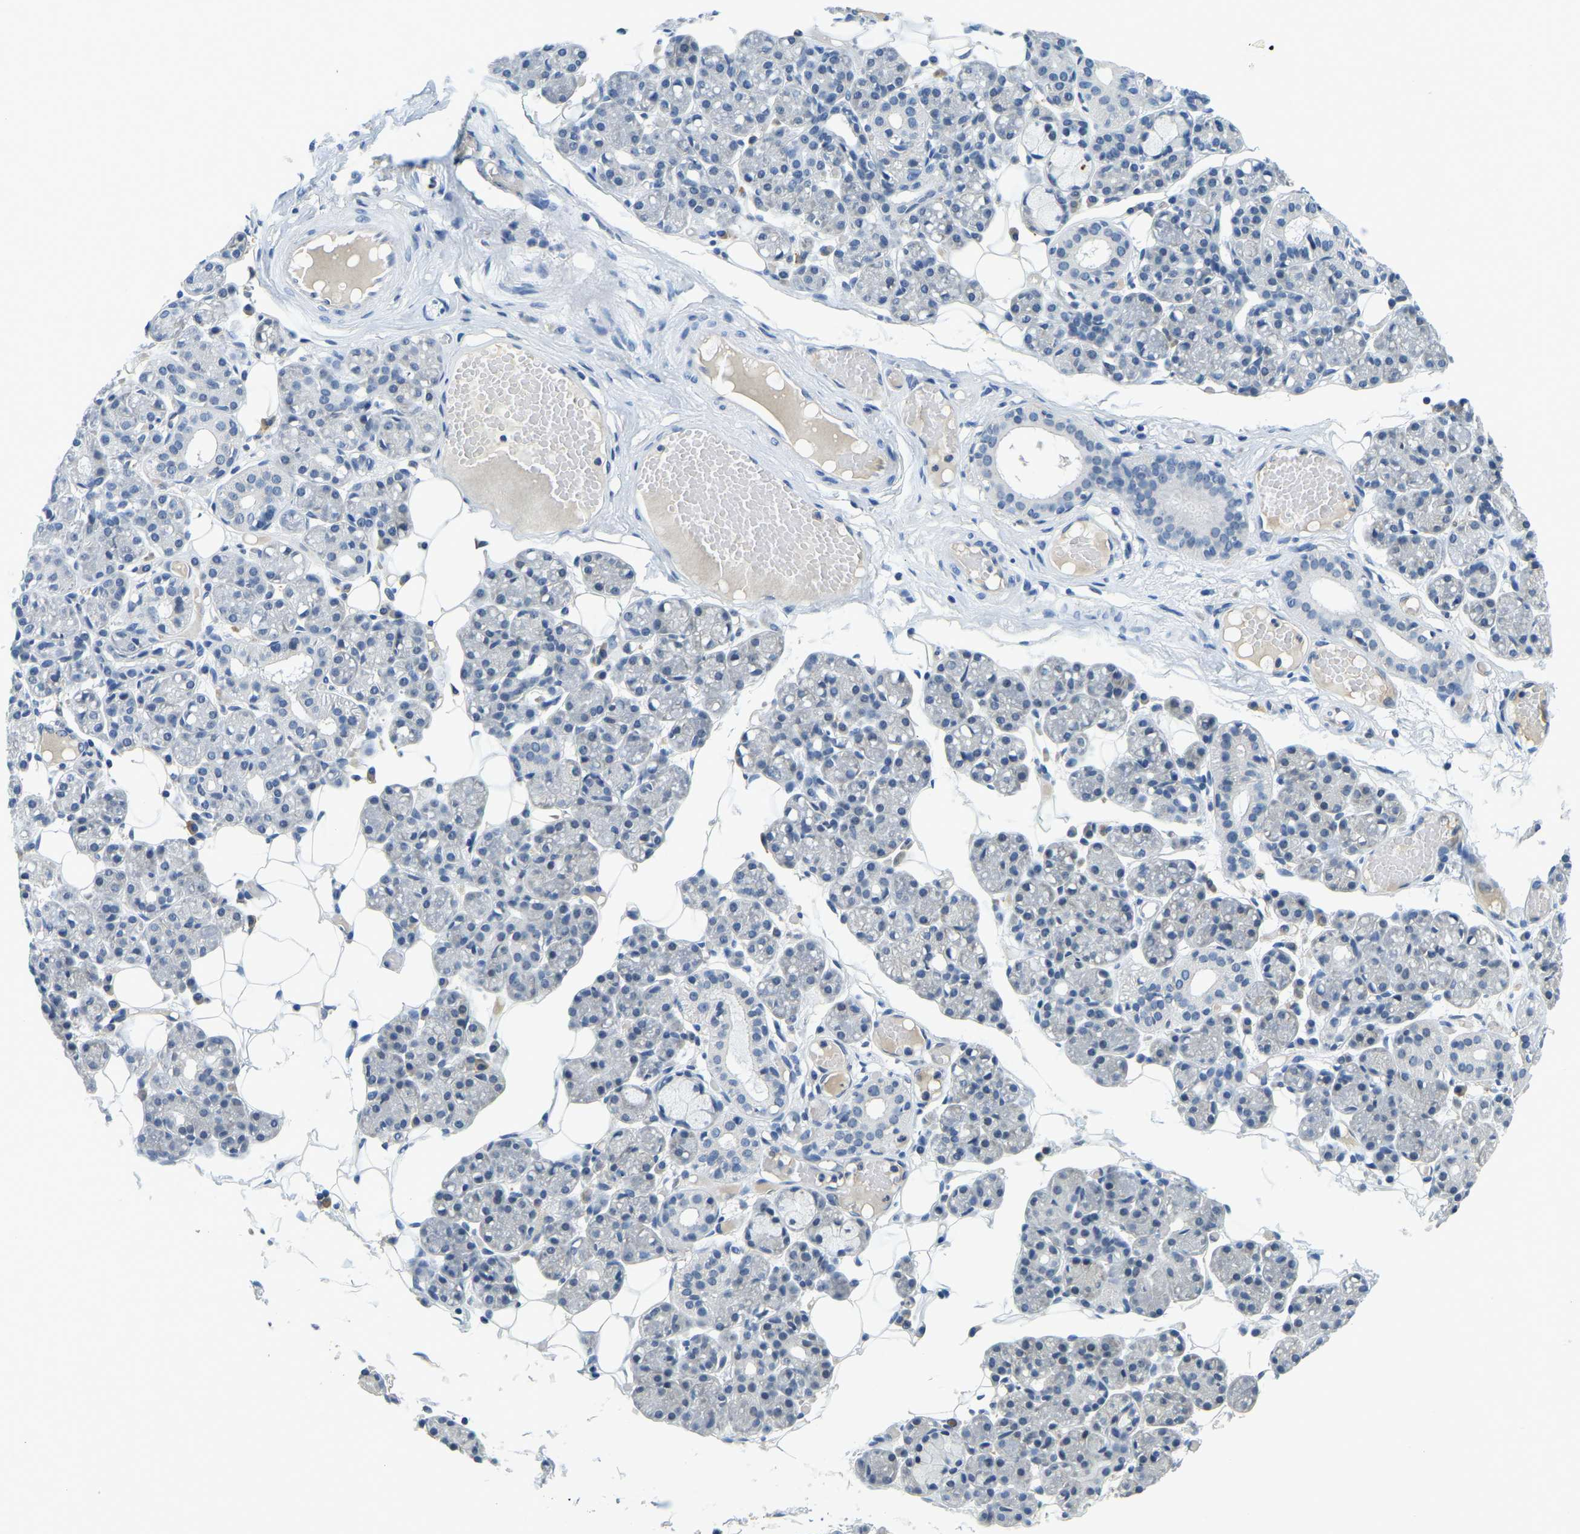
{"staining": {"intensity": "negative", "quantity": "none", "location": "none"}, "tissue": "salivary gland", "cell_type": "Glandular cells", "image_type": "normal", "snomed": [{"axis": "morphology", "description": "Normal tissue, NOS"}, {"axis": "topography", "description": "Salivary gland"}], "caption": "Immunohistochemistry (IHC) micrograph of benign salivary gland: salivary gland stained with DAB displays no significant protein staining in glandular cells.", "gene": "RRP1", "patient": {"sex": "male", "age": 63}}